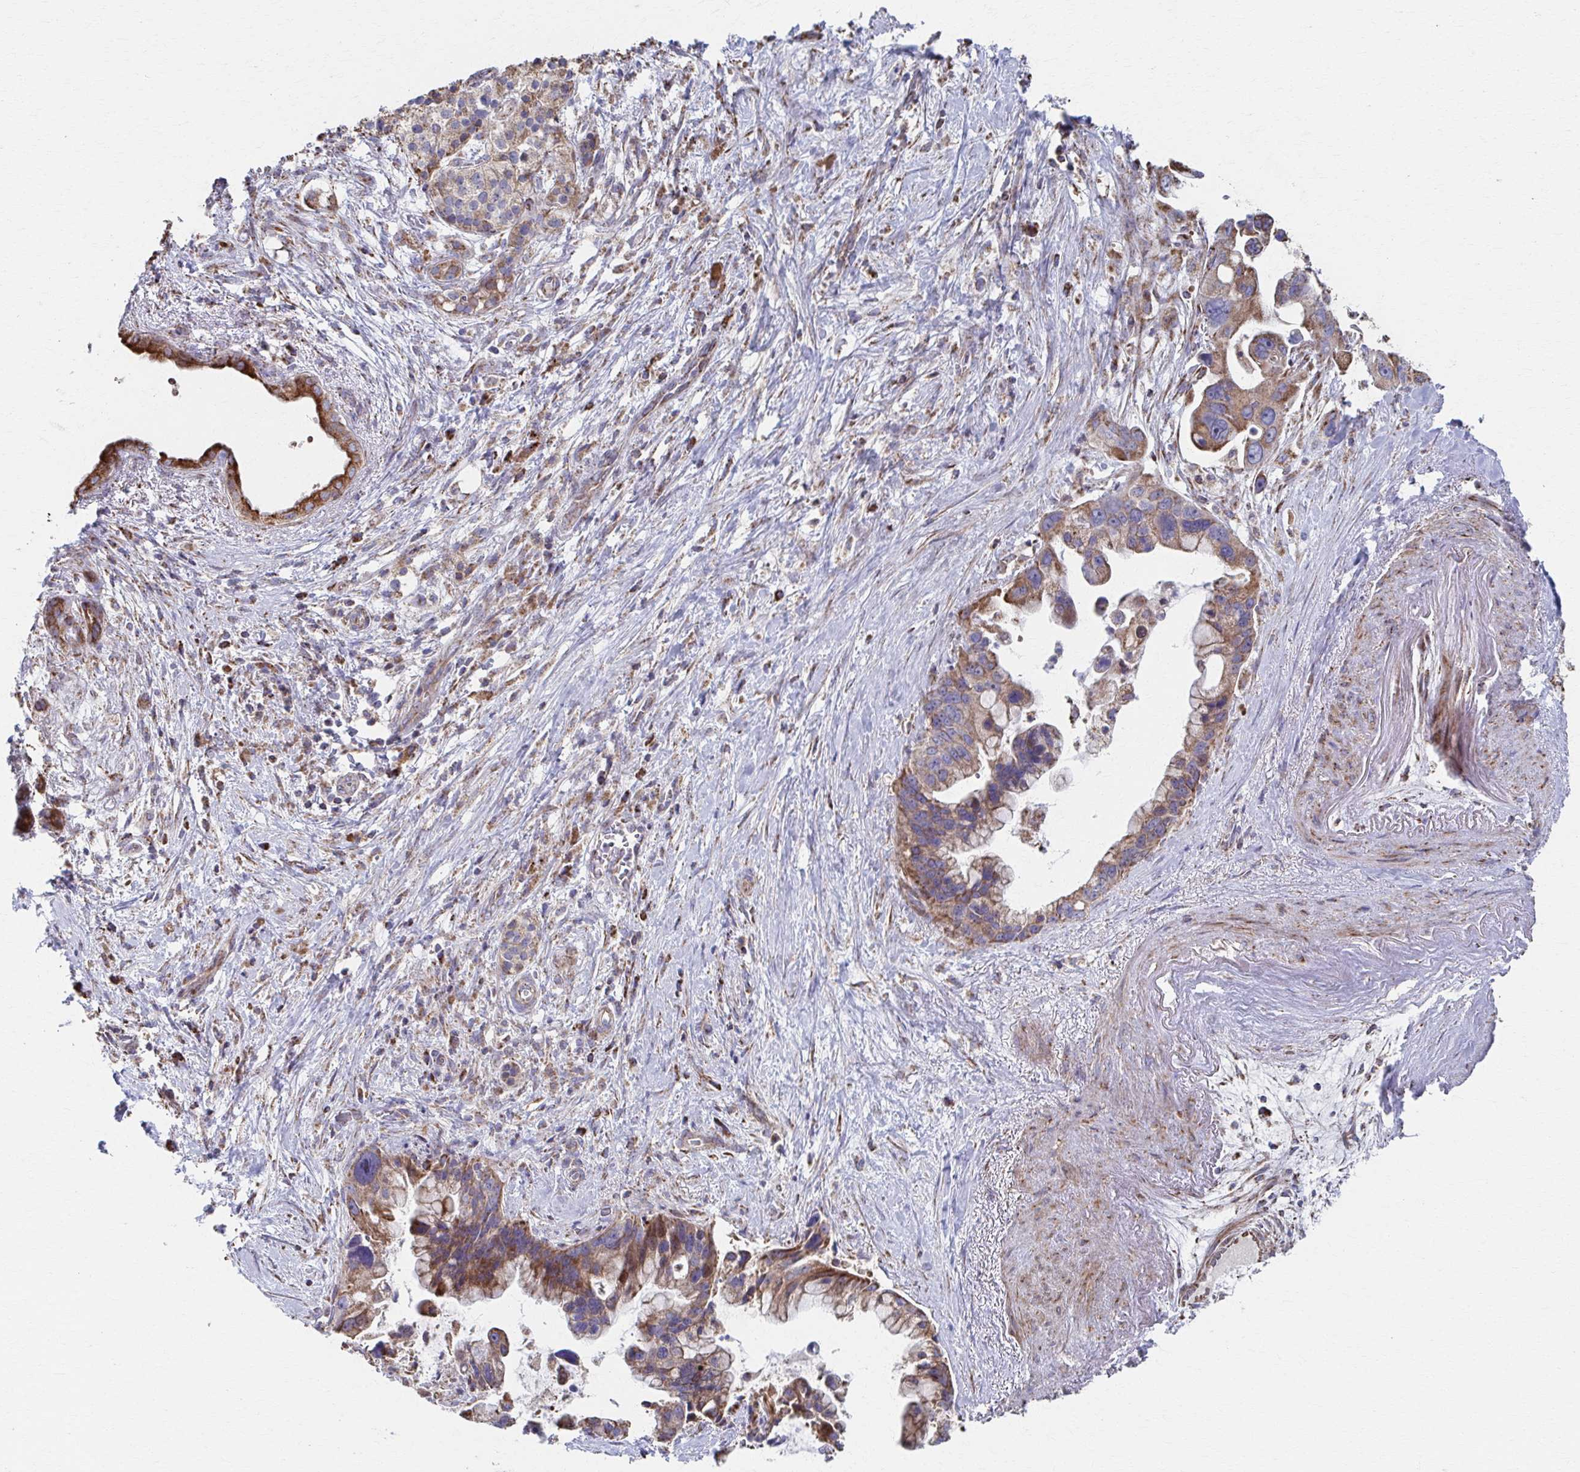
{"staining": {"intensity": "moderate", "quantity": ">75%", "location": "cytoplasmic/membranous"}, "tissue": "pancreatic cancer", "cell_type": "Tumor cells", "image_type": "cancer", "snomed": [{"axis": "morphology", "description": "Adenocarcinoma, NOS"}, {"axis": "topography", "description": "Pancreas"}], "caption": "Protein analysis of adenocarcinoma (pancreatic) tissue reveals moderate cytoplasmic/membranous staining in about >75% of tumor cells. (DAB IHC, brown staining for protein, blue staining for nuclei).", "gene": "SAT1", "patient": {"sex": "female", "age": 83}}